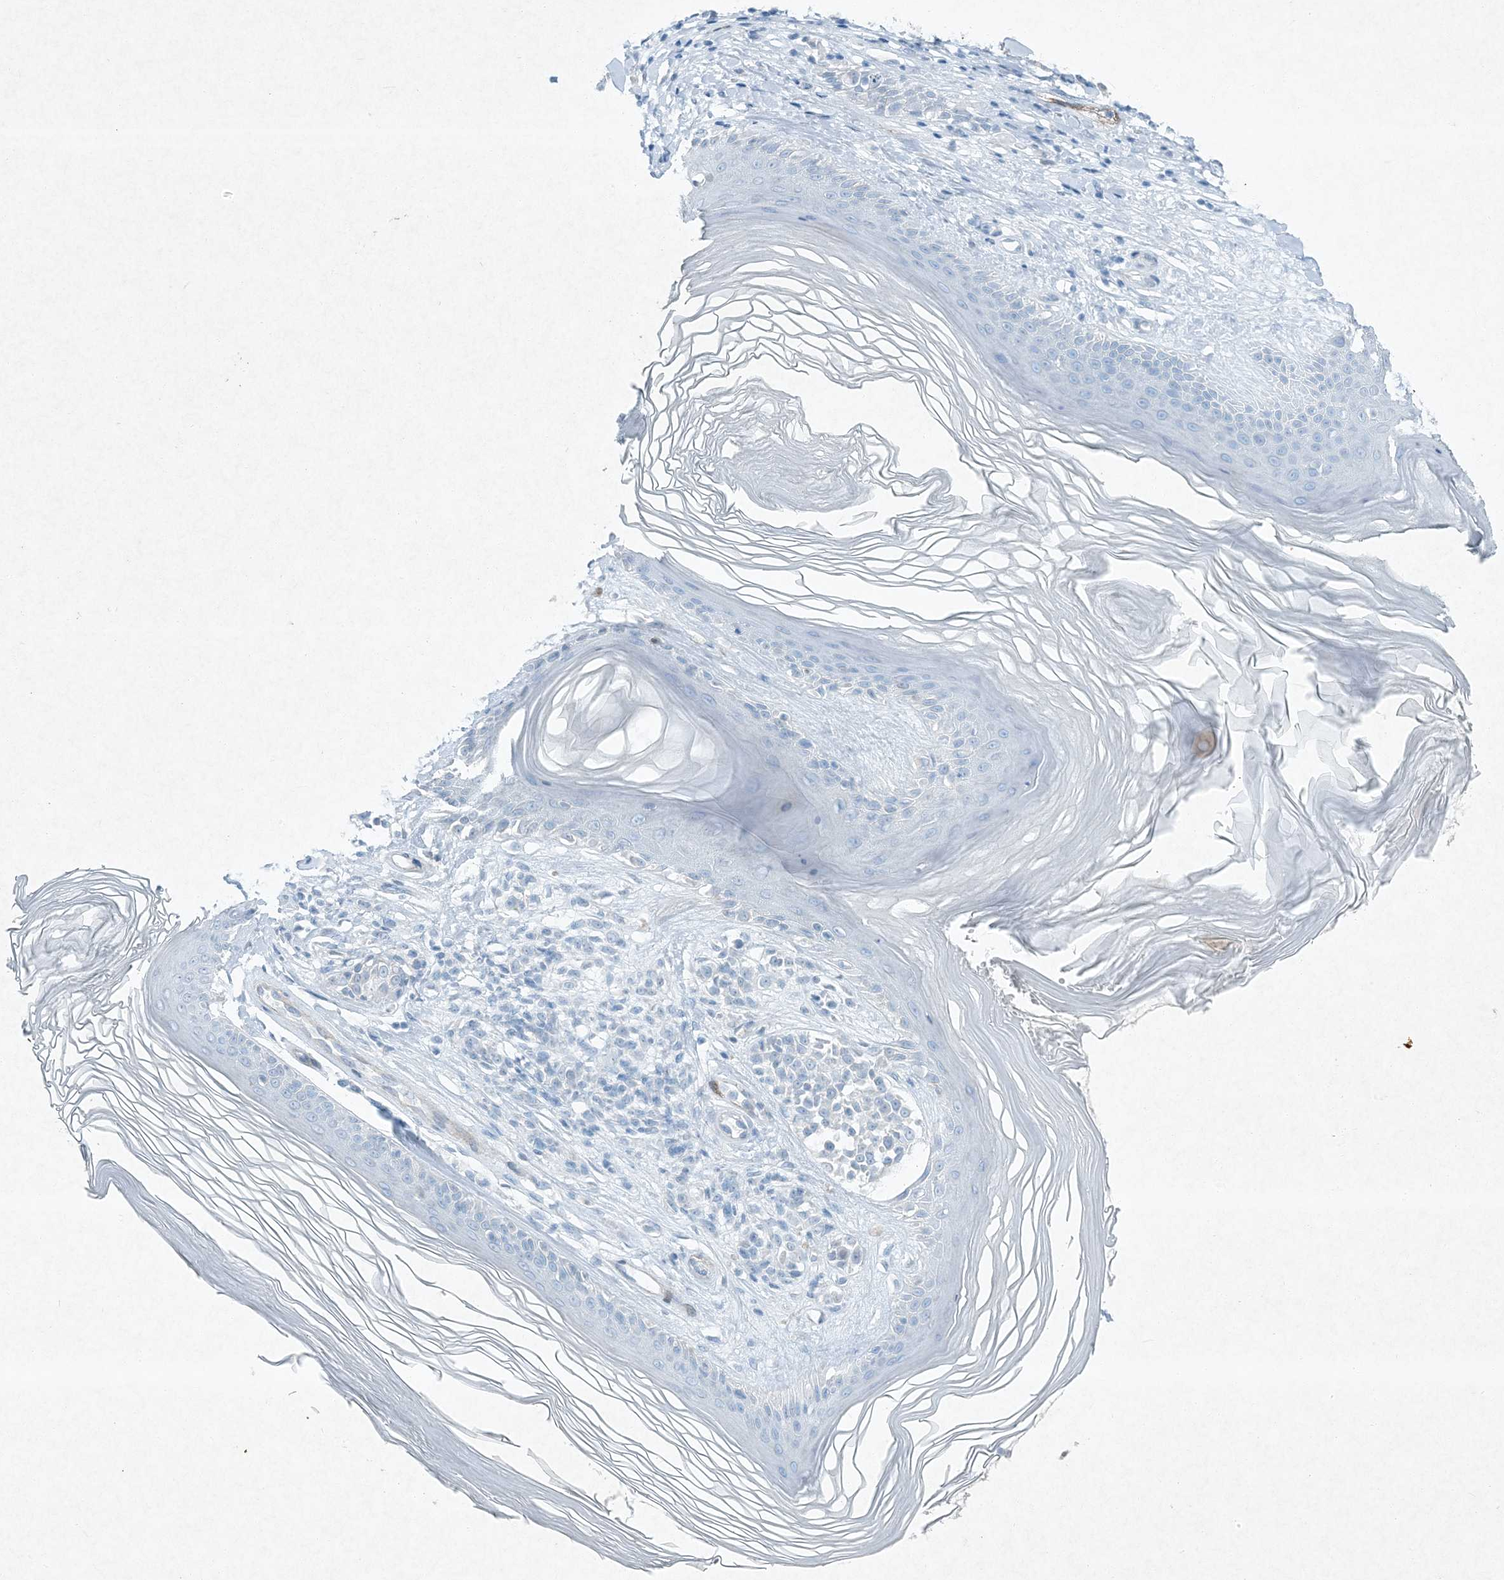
{"staining": {"intensity": "negative", "quantity": "none", "location": "none"}, "tissue": "melanoma", "cell_type": "Tumor cells", "image_type": "cancer", "snomed": [{"axis": "morphology", "description": "Malignant melanoma, NOS"}, {"axis": "topography", "description": "Skin"}], "caption": "Immunohistochemistry photomicrograph of neoplastic tissue: melanoma stained with DAB demonstrates no significant protein staining in tumor cells.", "gene": "PGM5", "patient": {"sex": "female", "age": 64}}